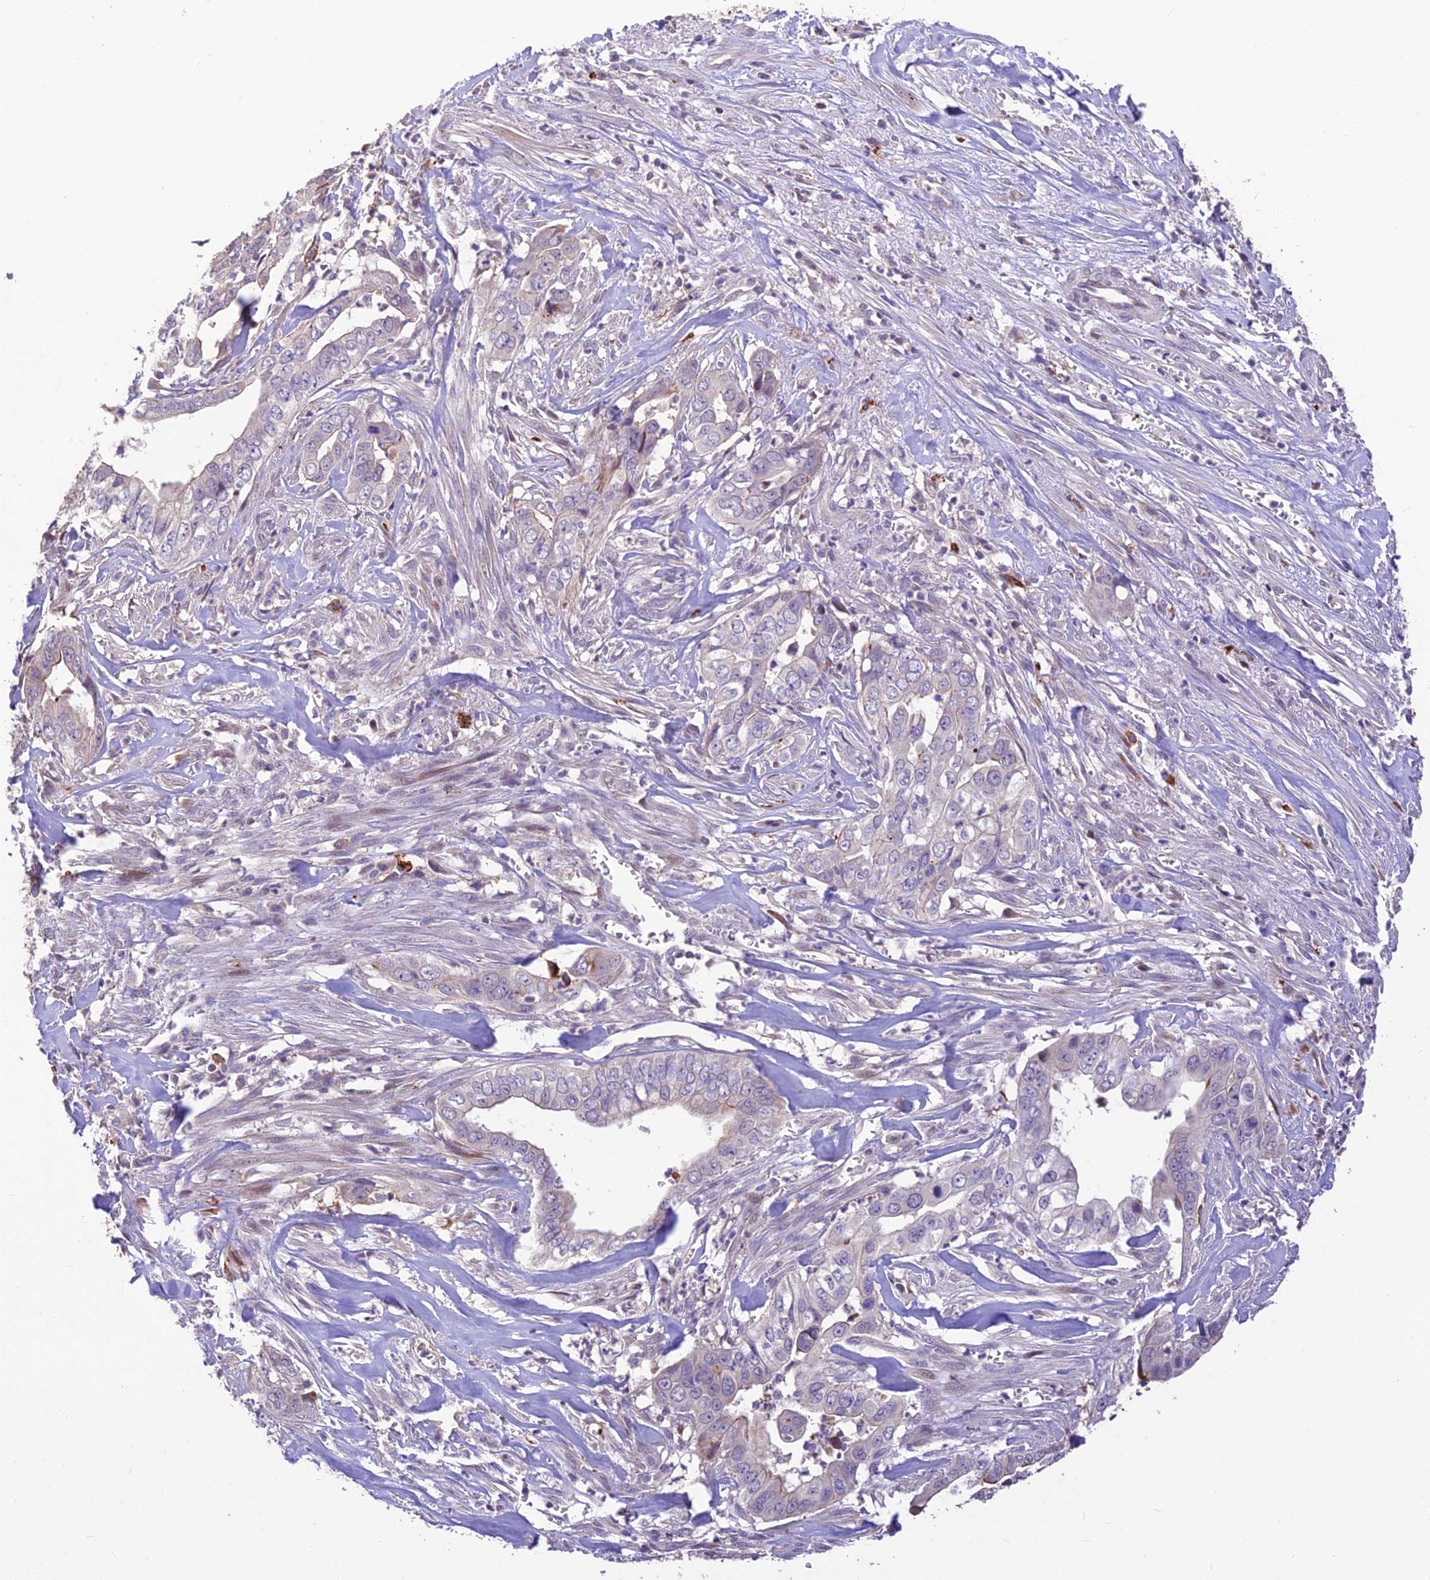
{"staining": {"intensity": "negative", "quantity": "none", "location": "none"}, "tissue": "liver cancer", "cell_type": "Tumor cells", "image_type": "cancer", "snomed": [{"axis": "morphology", "description": "Cholangiocarcinoma"}, {"axis": "topography", "description": "Liver"}], "caption": "Histopathology image shows no protein expression in tumor cells of liver cancer tissue.", "gene": "ASPDH", "patient": {"sex": "female", "age": 79}}